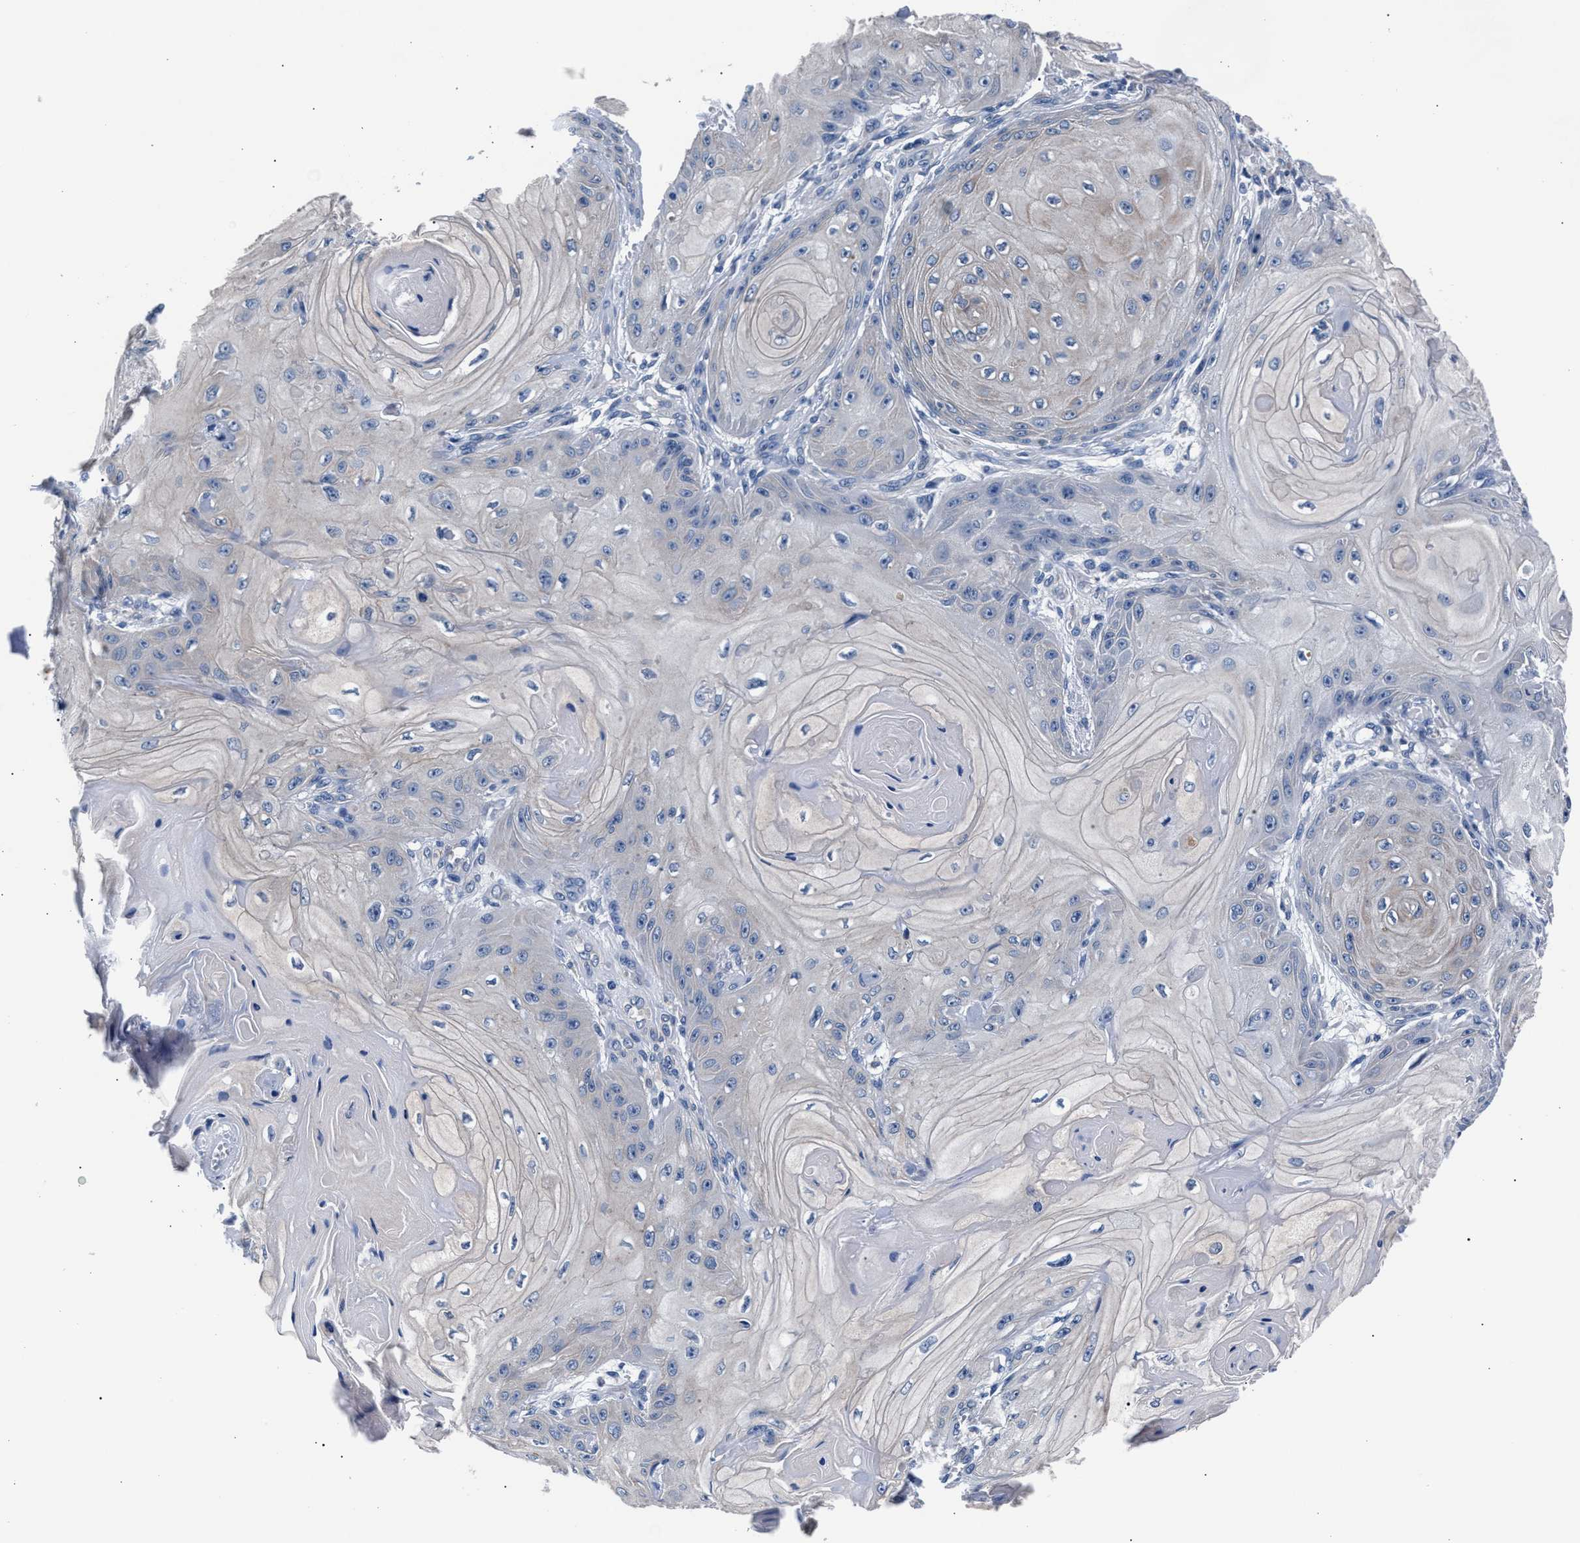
{"staining": {"intensity": "negative", "quantity": "none", "location": "none"}, "tissue": "skin cancer", "cell_type": "Tumor cells", "image_type": "cancer", "snomed": [{"axis": "morphology", "description": "Squamous cell carcinoma, NOS"}, {"axis": "topography", "description": "Skin"}], "caption": "High magnification brightfield microscopy of squamous cell carcinoma (skin) stained with DAB (3,3'-diaminobenzidine) (brown) and counterstained with hematoxylin (blue): tumor cells show no significant expression.", "gene": "PHF24", "patient": {"sex": "male", "age": 74}}